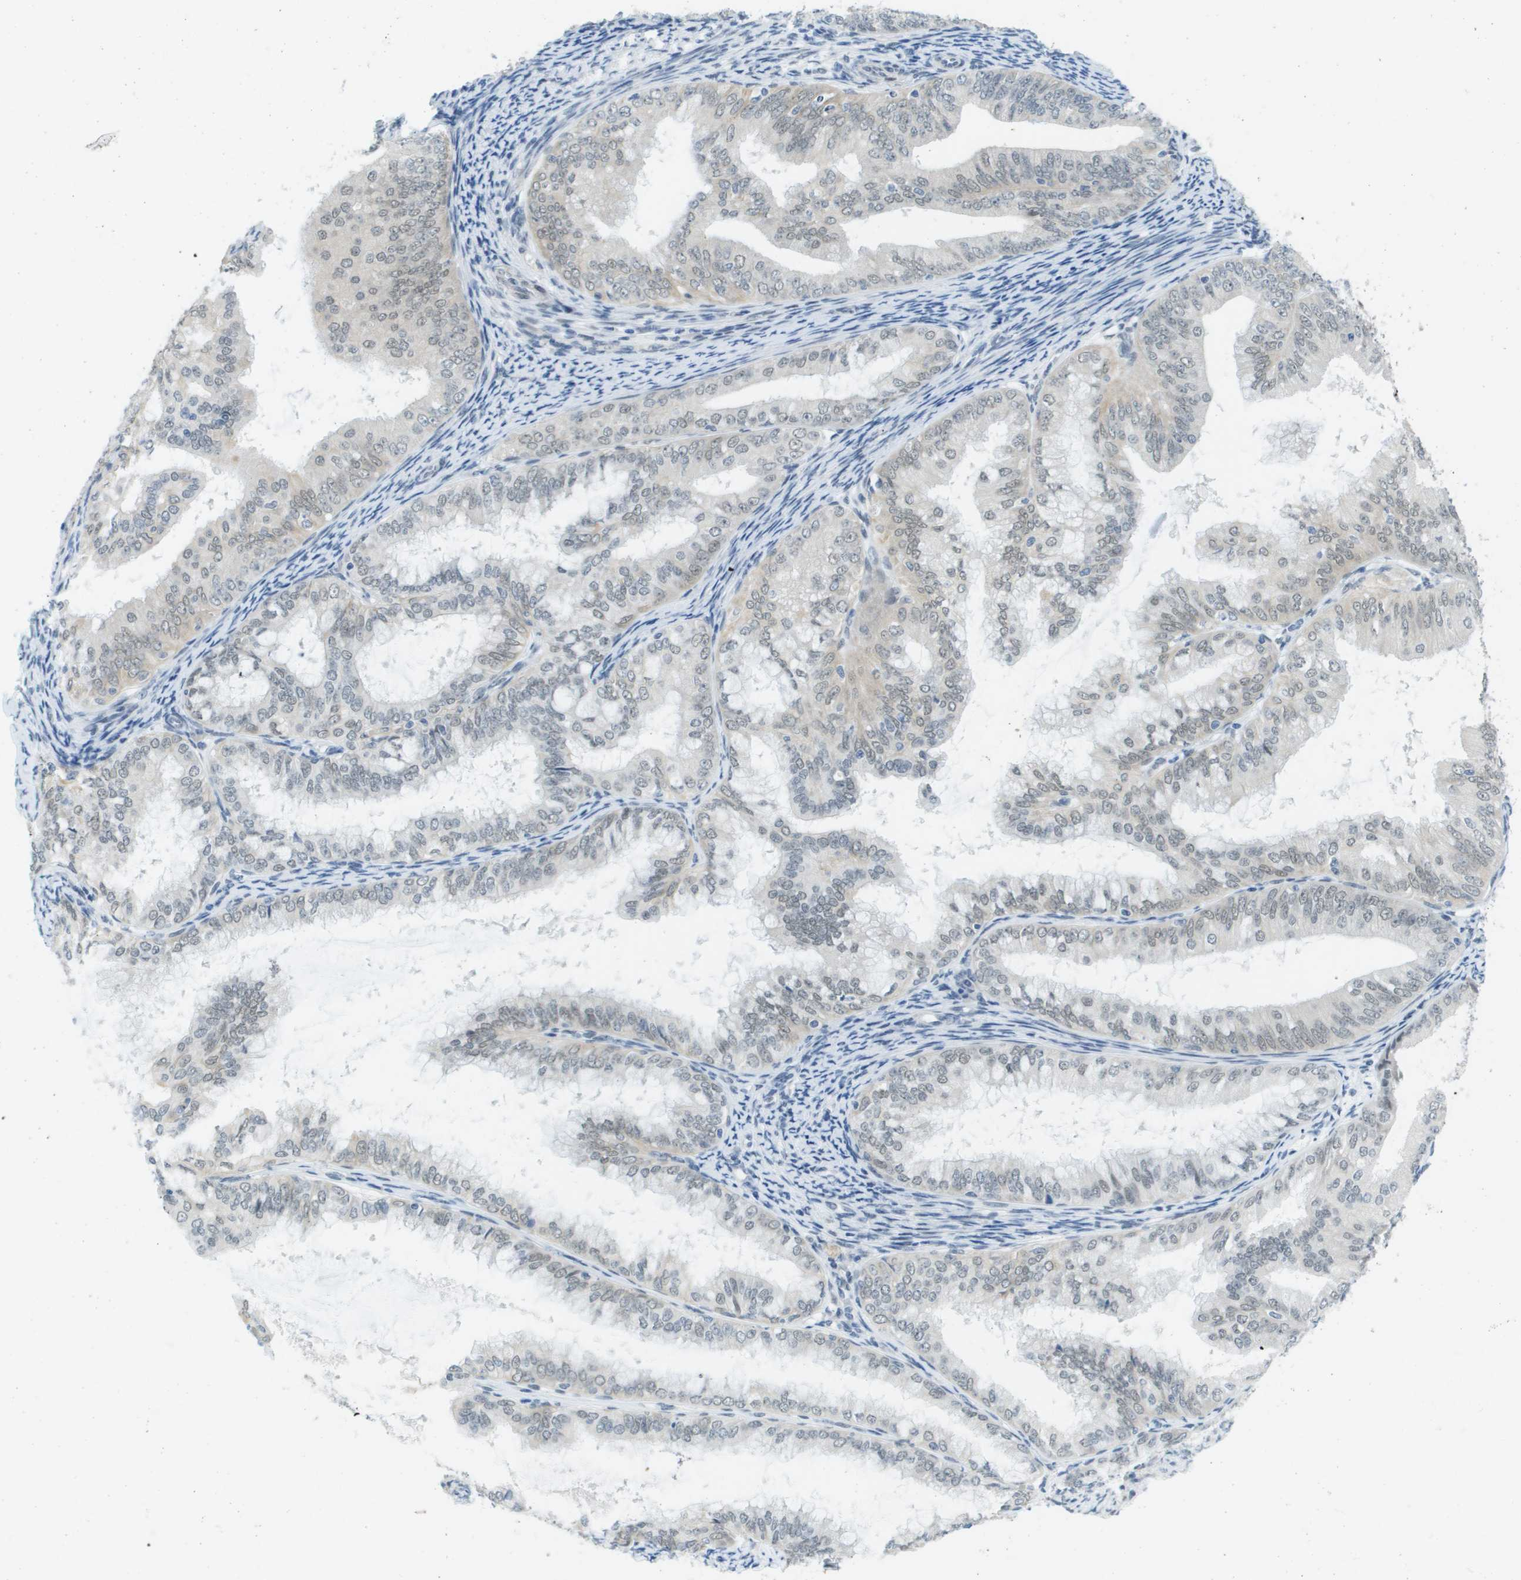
{"staining": {"intensity": "weak", "quantity": "<25%", "location": "nuclear"}, "tissue": "endometrial cancer", "cell_type": "Tumor cells", "image_type": "cancer", "snomed": [{"axis": "morphology", "description": "Adenocarcinoma, NOS"}, {"axis": "topography", "description": "Endometrium"}], "caption": "Tumor cells show no significant protein expression in endometrial adenocarcinoma. Brightfield microscopy of IHC stained with DAB (3,3'-diaminobenzidine) (brown) and hematoxylin (blue), captured at high magnification.", "gene": "ARID1B", "patient": {"sex": "female", "age": 63}}